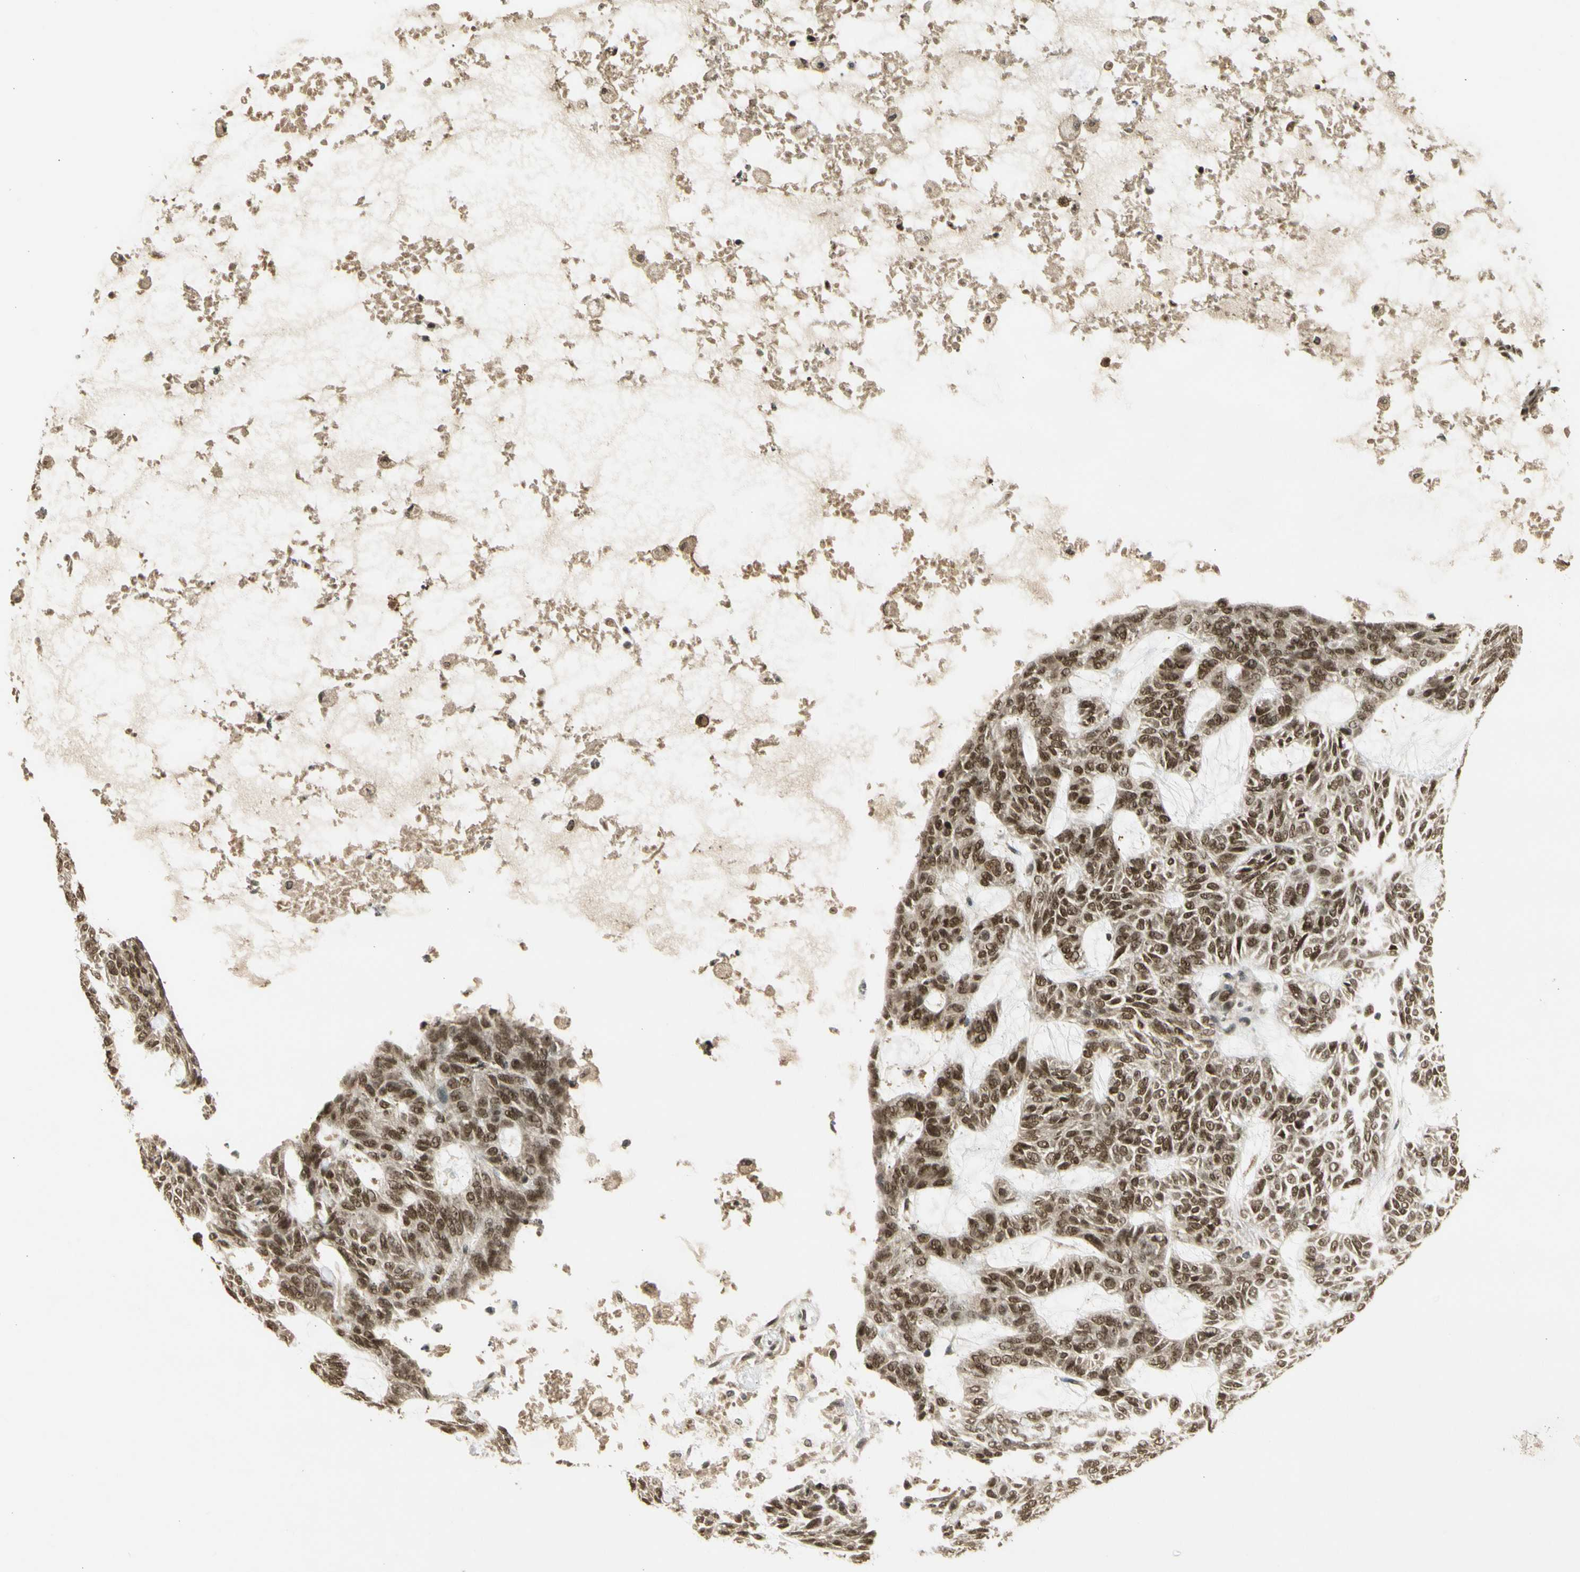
{"staining": {"intensity": "moderate", "quantity": ">75%", "location": "nuclear"}, "tissue": "skin cancer", "cell_type": "Tumor cells", "image_type": "cancer", "snomed": [{"axis": "morphology", "description": "Basal cell carcinoma"}, {"axis": "topography", "description": "Skin"}], "caption": "Protein expression by immunohistochemistry (IHC) displays moderate nuclear expression in about >75% of tumor cells in basal cell carcinoma (skin).", "gene": "ZNF135", "patient": {"sex": "male", "age": 87}}